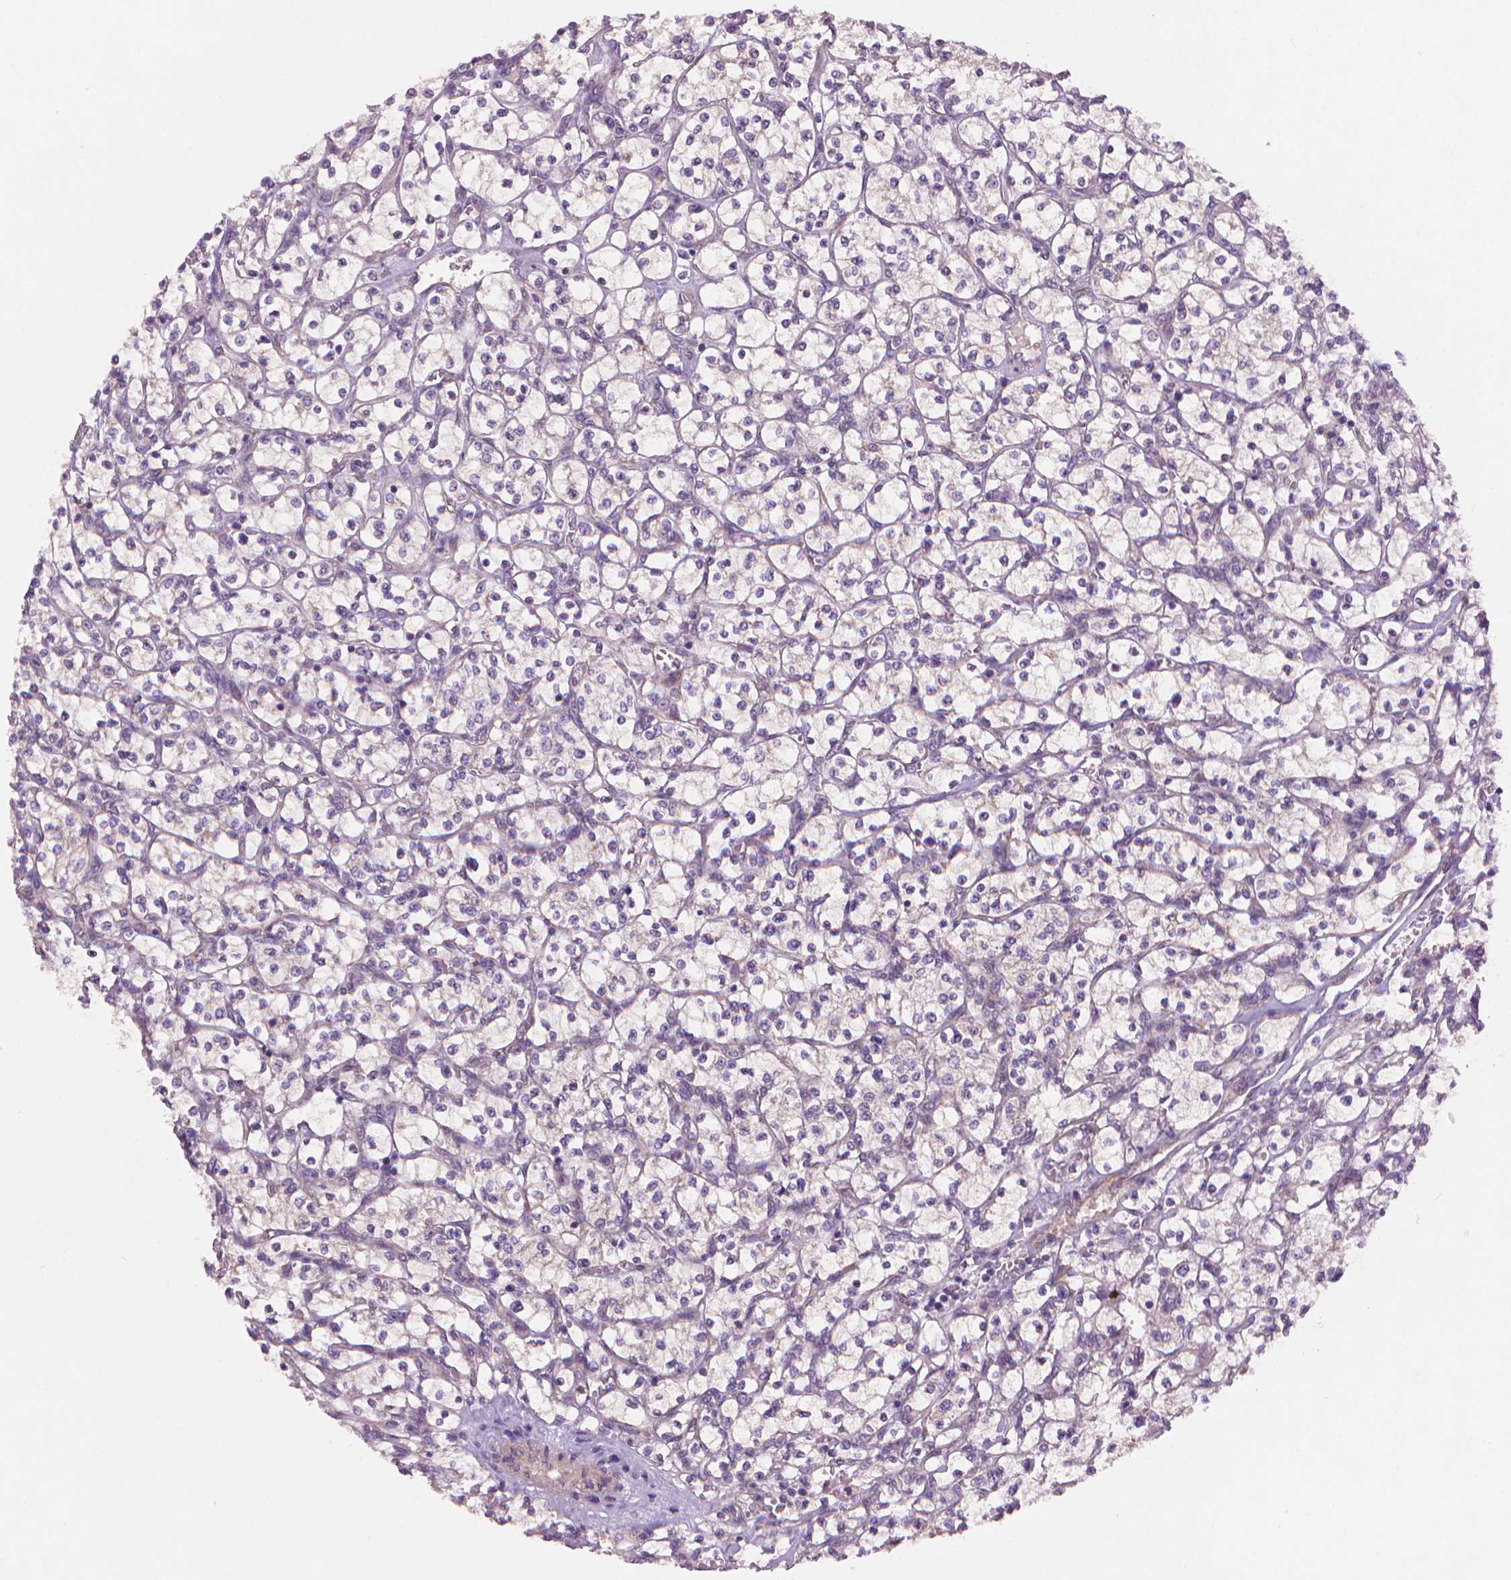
{"staining": {"intensity": "weak", "quantity": "25%-75%", "location": "cytoplasmic/membranous"}, "tissue": "renal cancer", "cell_type": "Tumor cells", "image_type": "cancer", "snomed": [{"axis": "morphology", "description": "Adenocarcinoma, NOS"}, {"axis": "topography", "description": "Kidney"}], "caption": "DAB (3,3'-diaminobenzidine) immunohistochemical staining of human adenocarcinoma (renal) exhibits weak cytoplasmic/membranous protein staining in about 25%-75% of tumor cells.", "gene": "AMMECR1", "patient": {"sex": "female", "age": 64}}